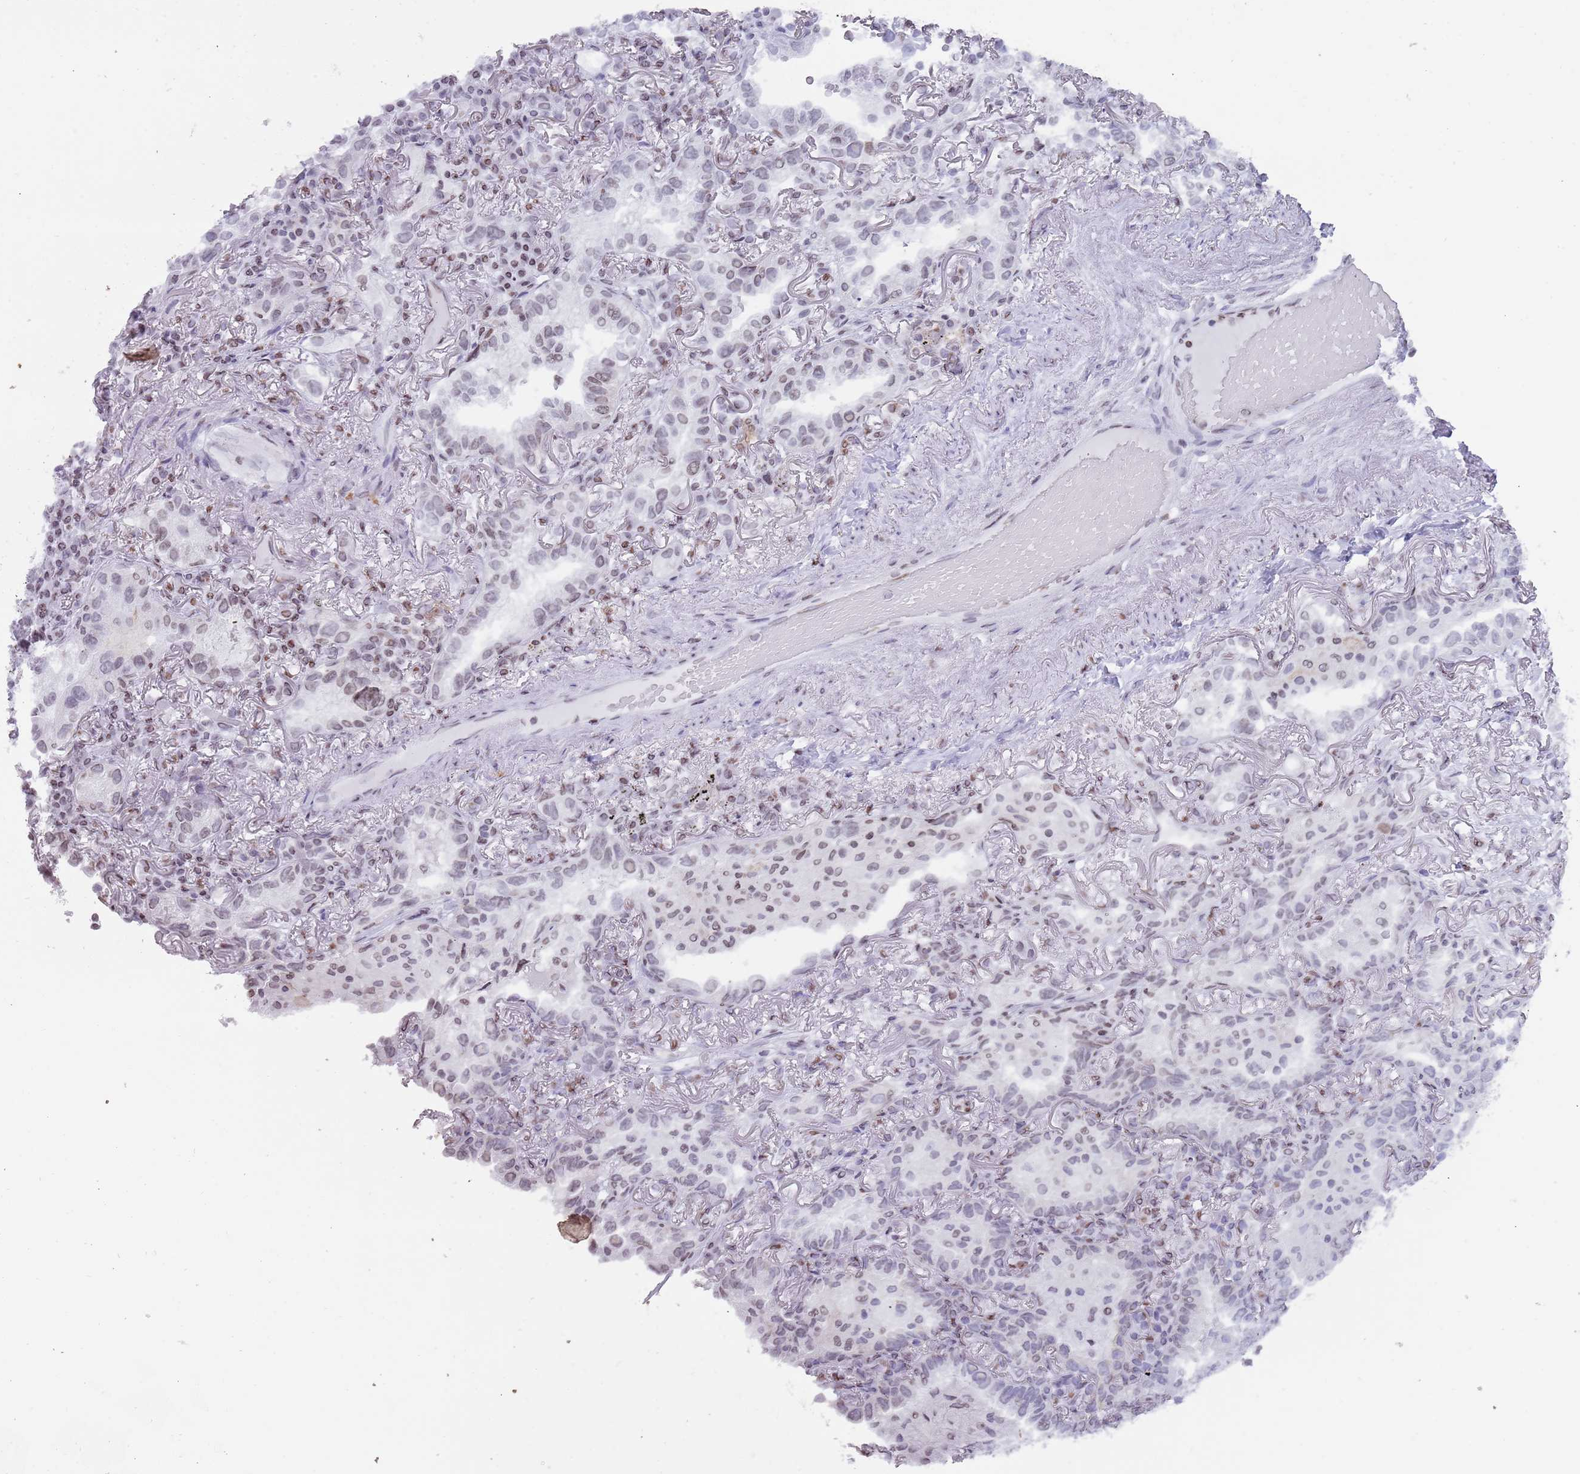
{"staining": {"intensity": "moderate", "quantity": "<25%", "location": "nuclear"}, "tissue": "lung cancer", "cell_type": "Tumor cells", "image_type": "cancer", "snomed": [{"axis": "morphology", "description": "Adenocarcinoma, NOS"}, {"axis": "topography", "description": "Lung"}], "caption": "Protein positivity by immunohistochemistry reveals moderate nuclear positivity in about <25% of tumor cells in adenocarcinoma (lung). (Brightfield microscopy of DAB IHC at high magnification).", "gene": "HDAC8", "patient": {"sex": "female", "age": 69}}